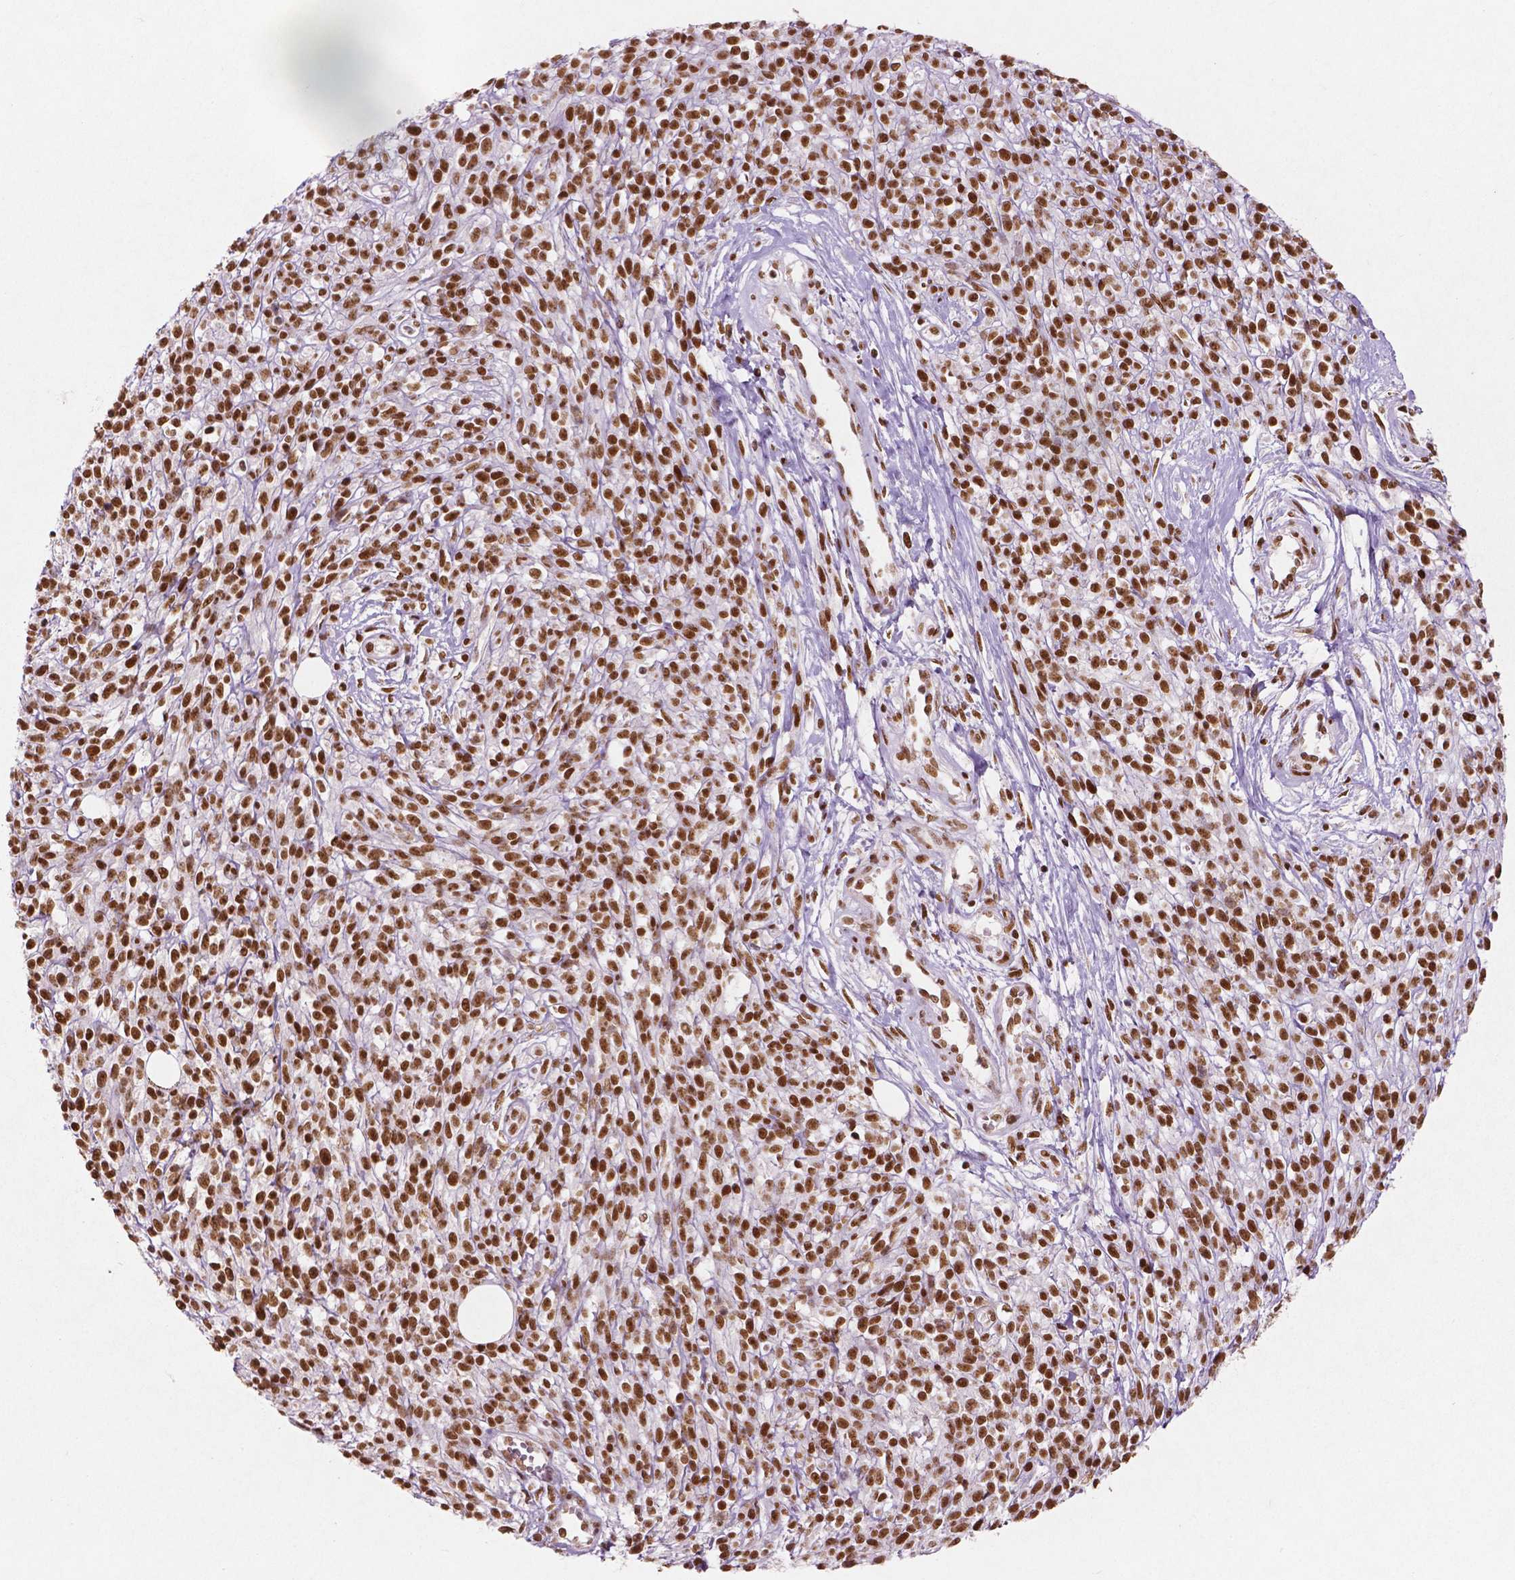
{"staining": {"intensity": "moderate", "quantity": ">75%", "location": "nuclear"}, "tissue": "melanoma", "cell_type": "Tumor cells", "image_type": "cancer", "snomed": [{"axis": "morphology", "description": "Malignant melanoma, NOS"}, {"axis": "topography", "description": "Skin"}, {"axis": "topography", "description": "Skin of trunk"}], "caption": "Melanoma was stained to show a protein in brown. There is medium levels of moderate nuclear staining in approximately >75% of tumor cells.", "gene": "BRD4", "patient": {"sex": "male", "age": 74}}